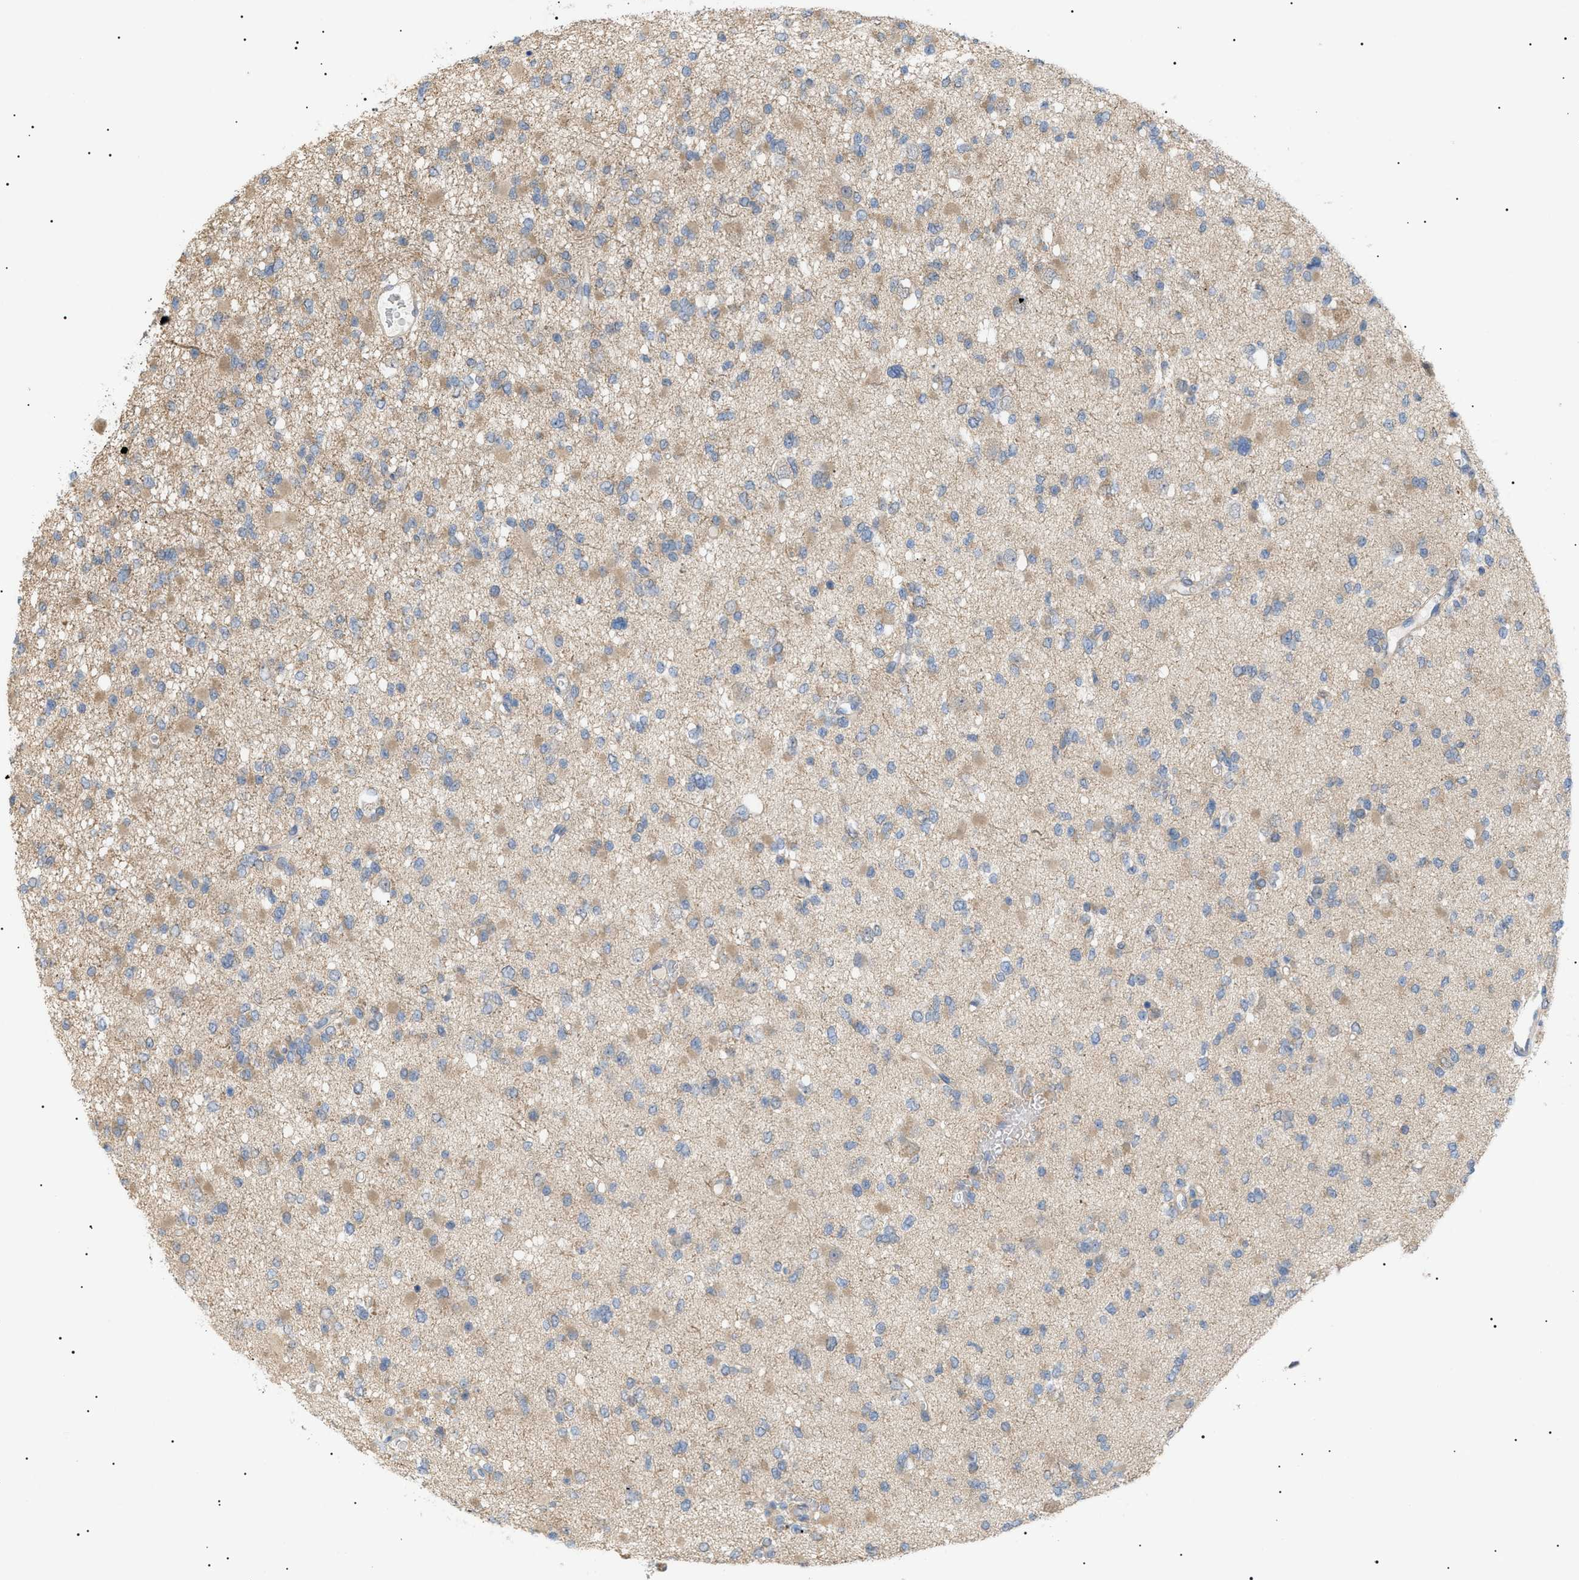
{"staining": {"intensity": "weak", "quantity": ">75%", "location": "cytoplasmic/membranous"}, "tissue": "glioma", "cell_type": "Tumor cells", "image_type": "cancer", "snomed": [{"axis": "morphology", "description": "Glioma, malignant, Low grade"}, {"axis": "topography", "description": "Brain"}], "caption": "A histopathology image of human malignant low-grade glioma stained for a protein demonstrates weak cytoplasmic/membranous brown staining in tumor cells.", "gene": "IRS2", "patient": {"sex": "female", "age": 22}}